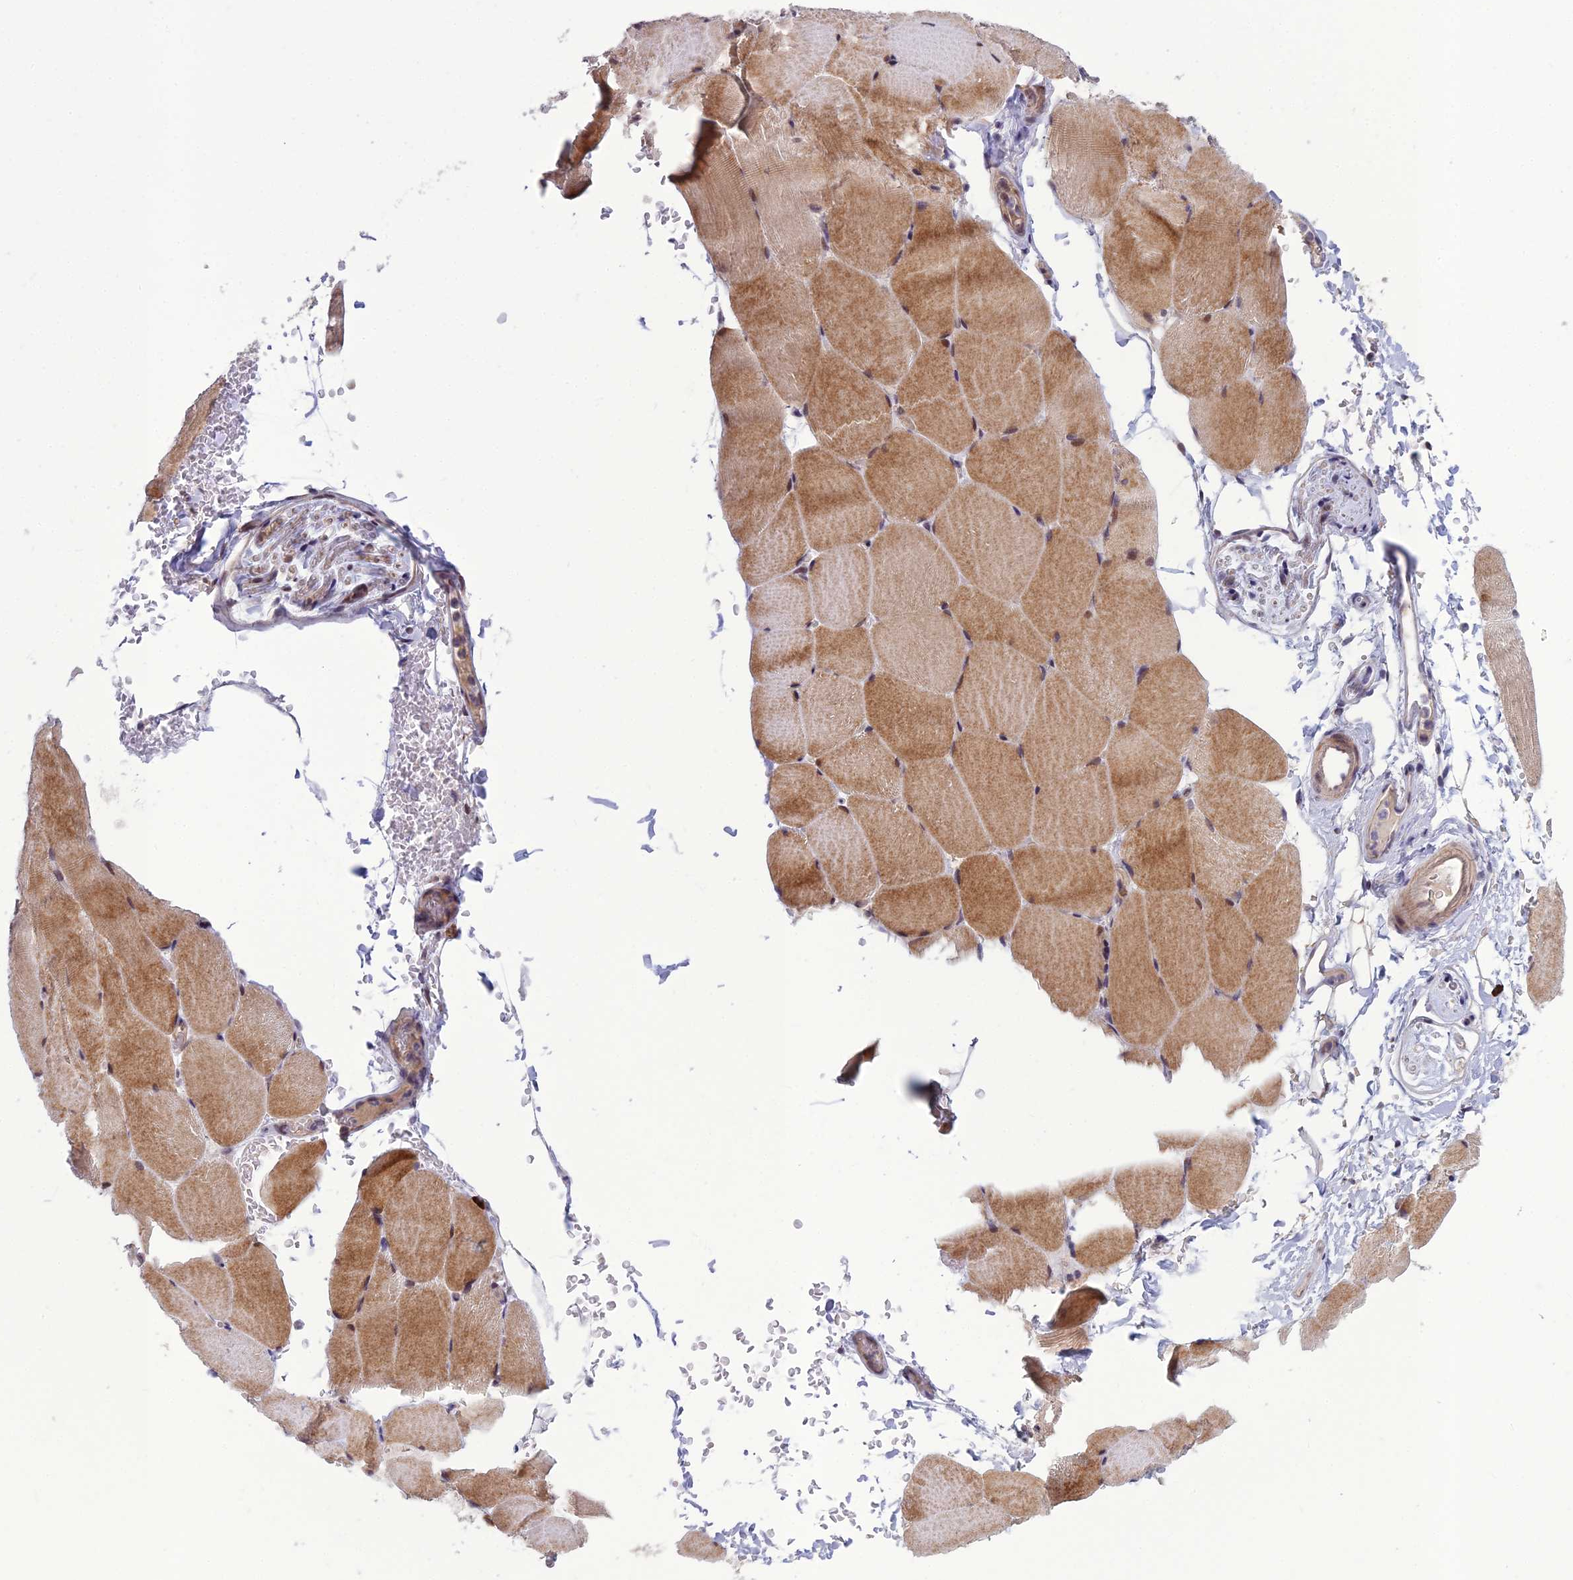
{"staining": {"intensity": "moderate", "quantity": "25%-75%", "location": "cytoplasmic/membranous"}, "tissue": "skeletal muscle", "cell_type": "Myocytes", "image_type": "normal", "snomed": [{"axis": "morphology", "description": "Normal tissue, NOS"}, {"axis": "topography", "description": "Skeletal muscle"}, {"axis": "topography", "description": "Parathyroid gland"}], "caption": "Brown immunohistochemical staining in benign human skeletal muscle exhibits moderate cytoplasmic/membranous positivity in about 25%-75% of myocytes.", "gene": "FBRS", "patient": {"sex": "female", "age": 37}}